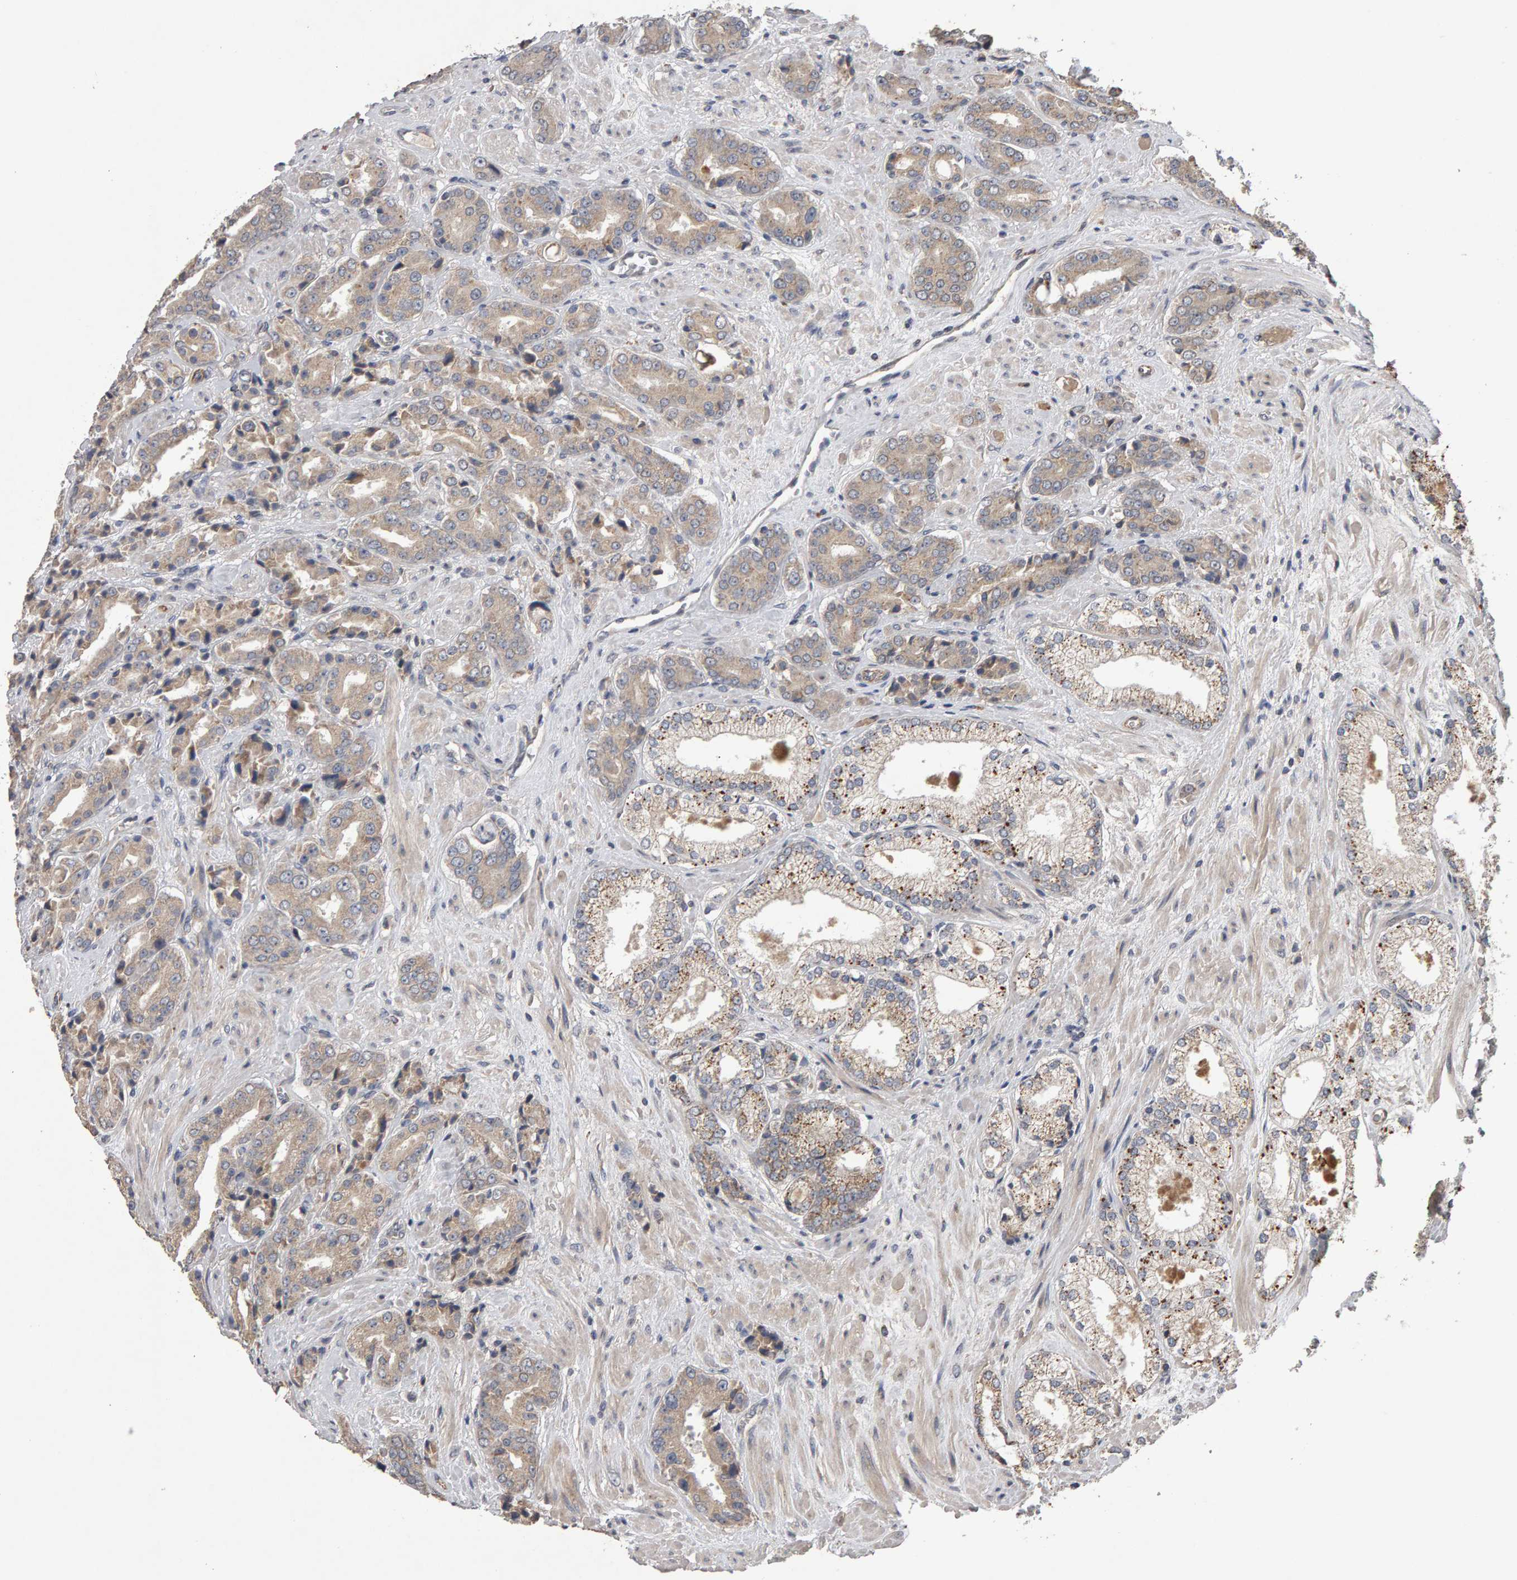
{"staining": {"intensity": "weak", "quantity": ">75%", "location": "cytoplasmic/membranous"}, "tissue": "prostate cancer", "cell_type": "Tumor cells", "image_type": "cancer", "snomed": [{"axis": "morphology", "description": "Adenocarcinoma, High grade"}, {"axis": "topography", "description": "Prostate"}], "caption": "Protein expression analysis of human prostate cancer reveals weak cytoplasmic/membranous expression in approximately >75% of tumor cells.", "gene": "COASY", "patient": {"sex": "male", "age": 71}}